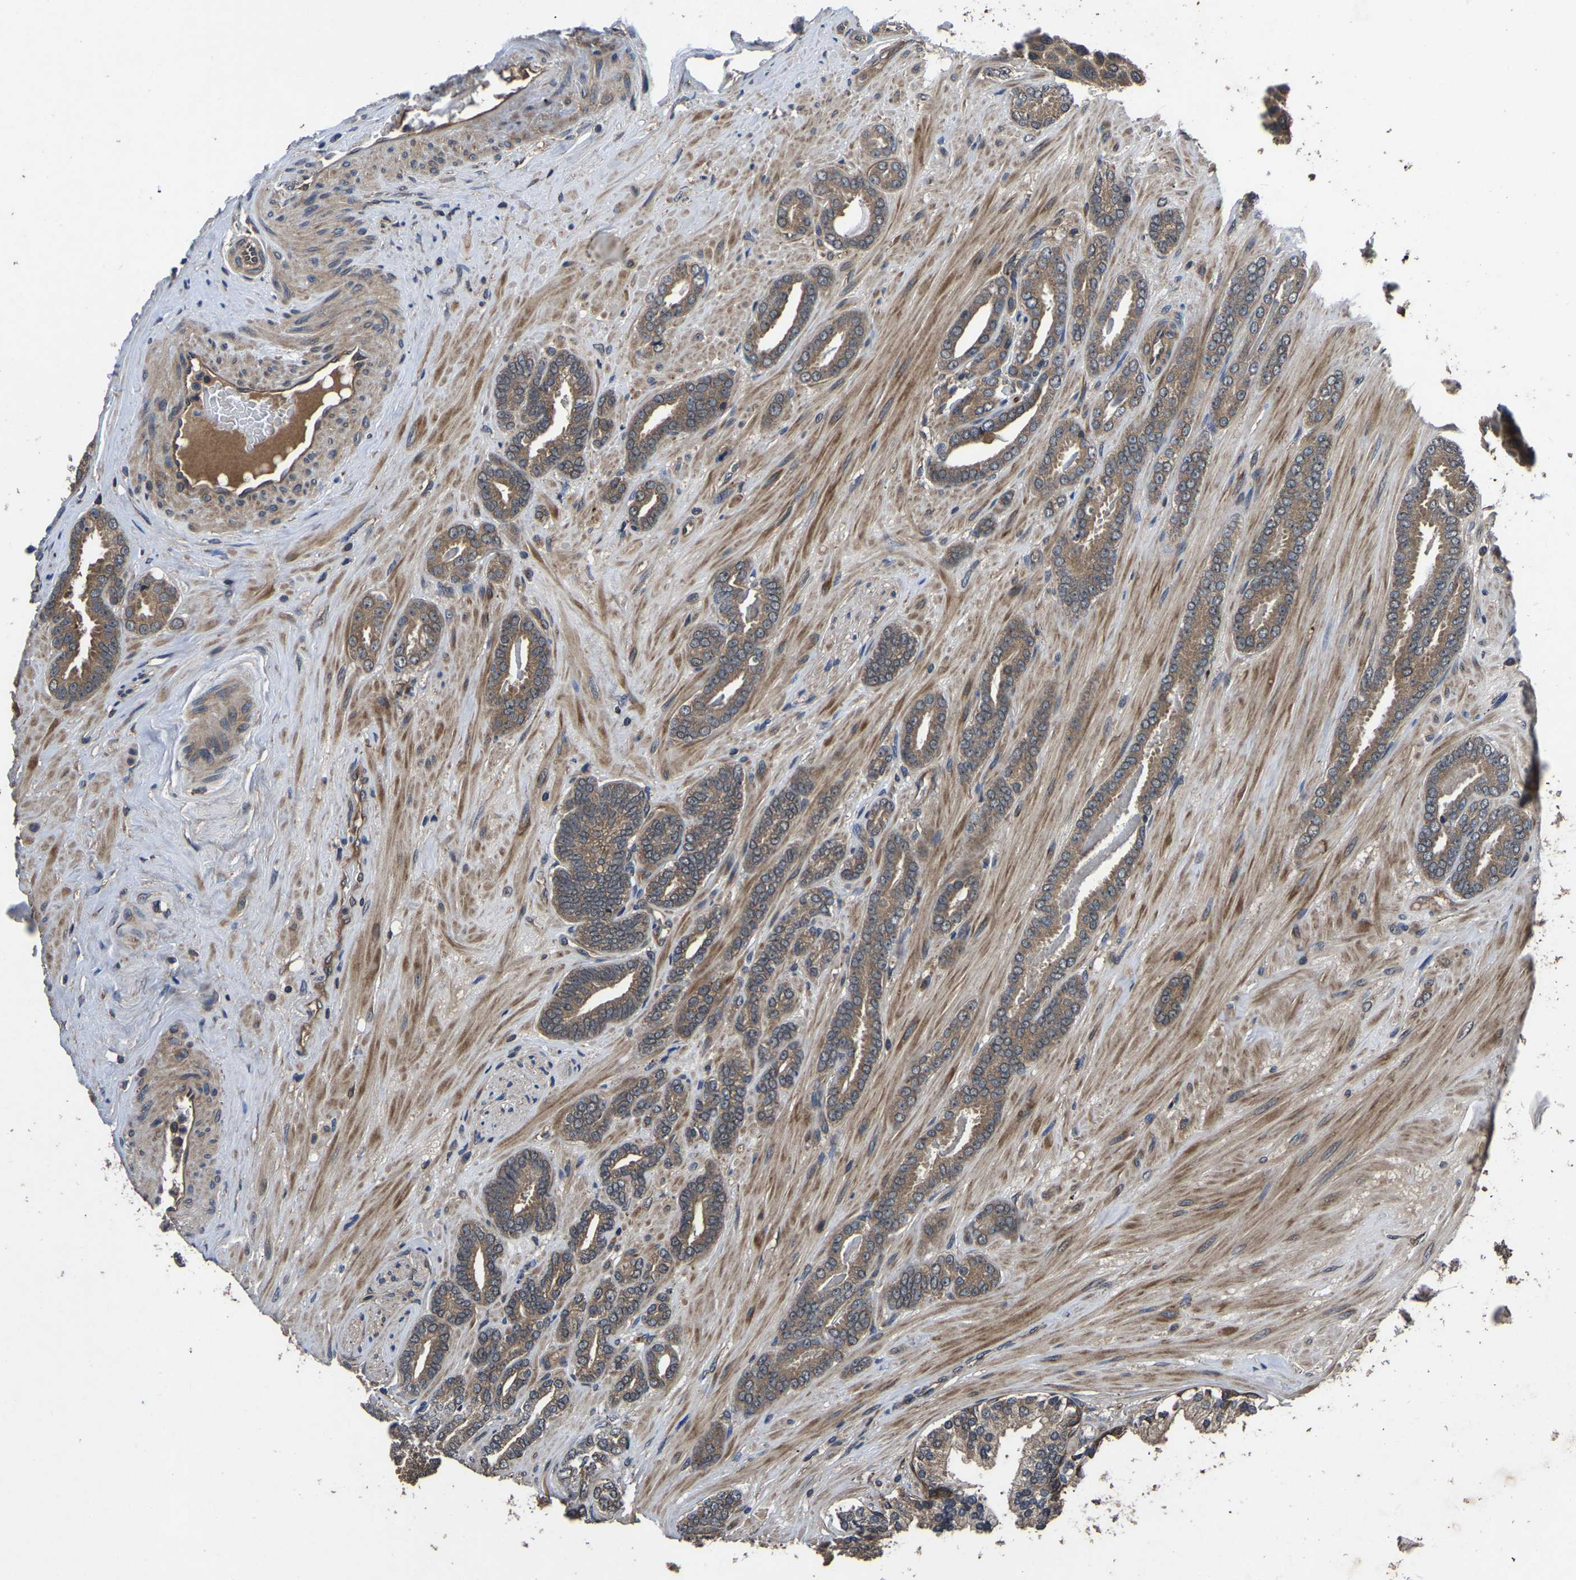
{"staining": {"intensity": "moderate", "quantity": "25%-75%", "location": "cytoplasmic/membranous"}, "tissue": "prostate cancer", "cell_type": "Tumor cells", "image_type": "cancer", "snomed": [{"axis": "morphology", "description": "Adenocarcinoma, Low grade"}, {"axis": "topography", "description": "Prostate"}], "caption": "Immunohistochemistry micrograph of neoplastic tissue: human prostate cancer stained using immunohistochemistry displays medium levels of moderate protein expression localized specifically in the cytoplasmic/membranous of tumor cells, appearing as a cytoplasmic/membranous brown color.", "gene": "CRYZL1", "patient": {"sex": "male", "age": 63}}